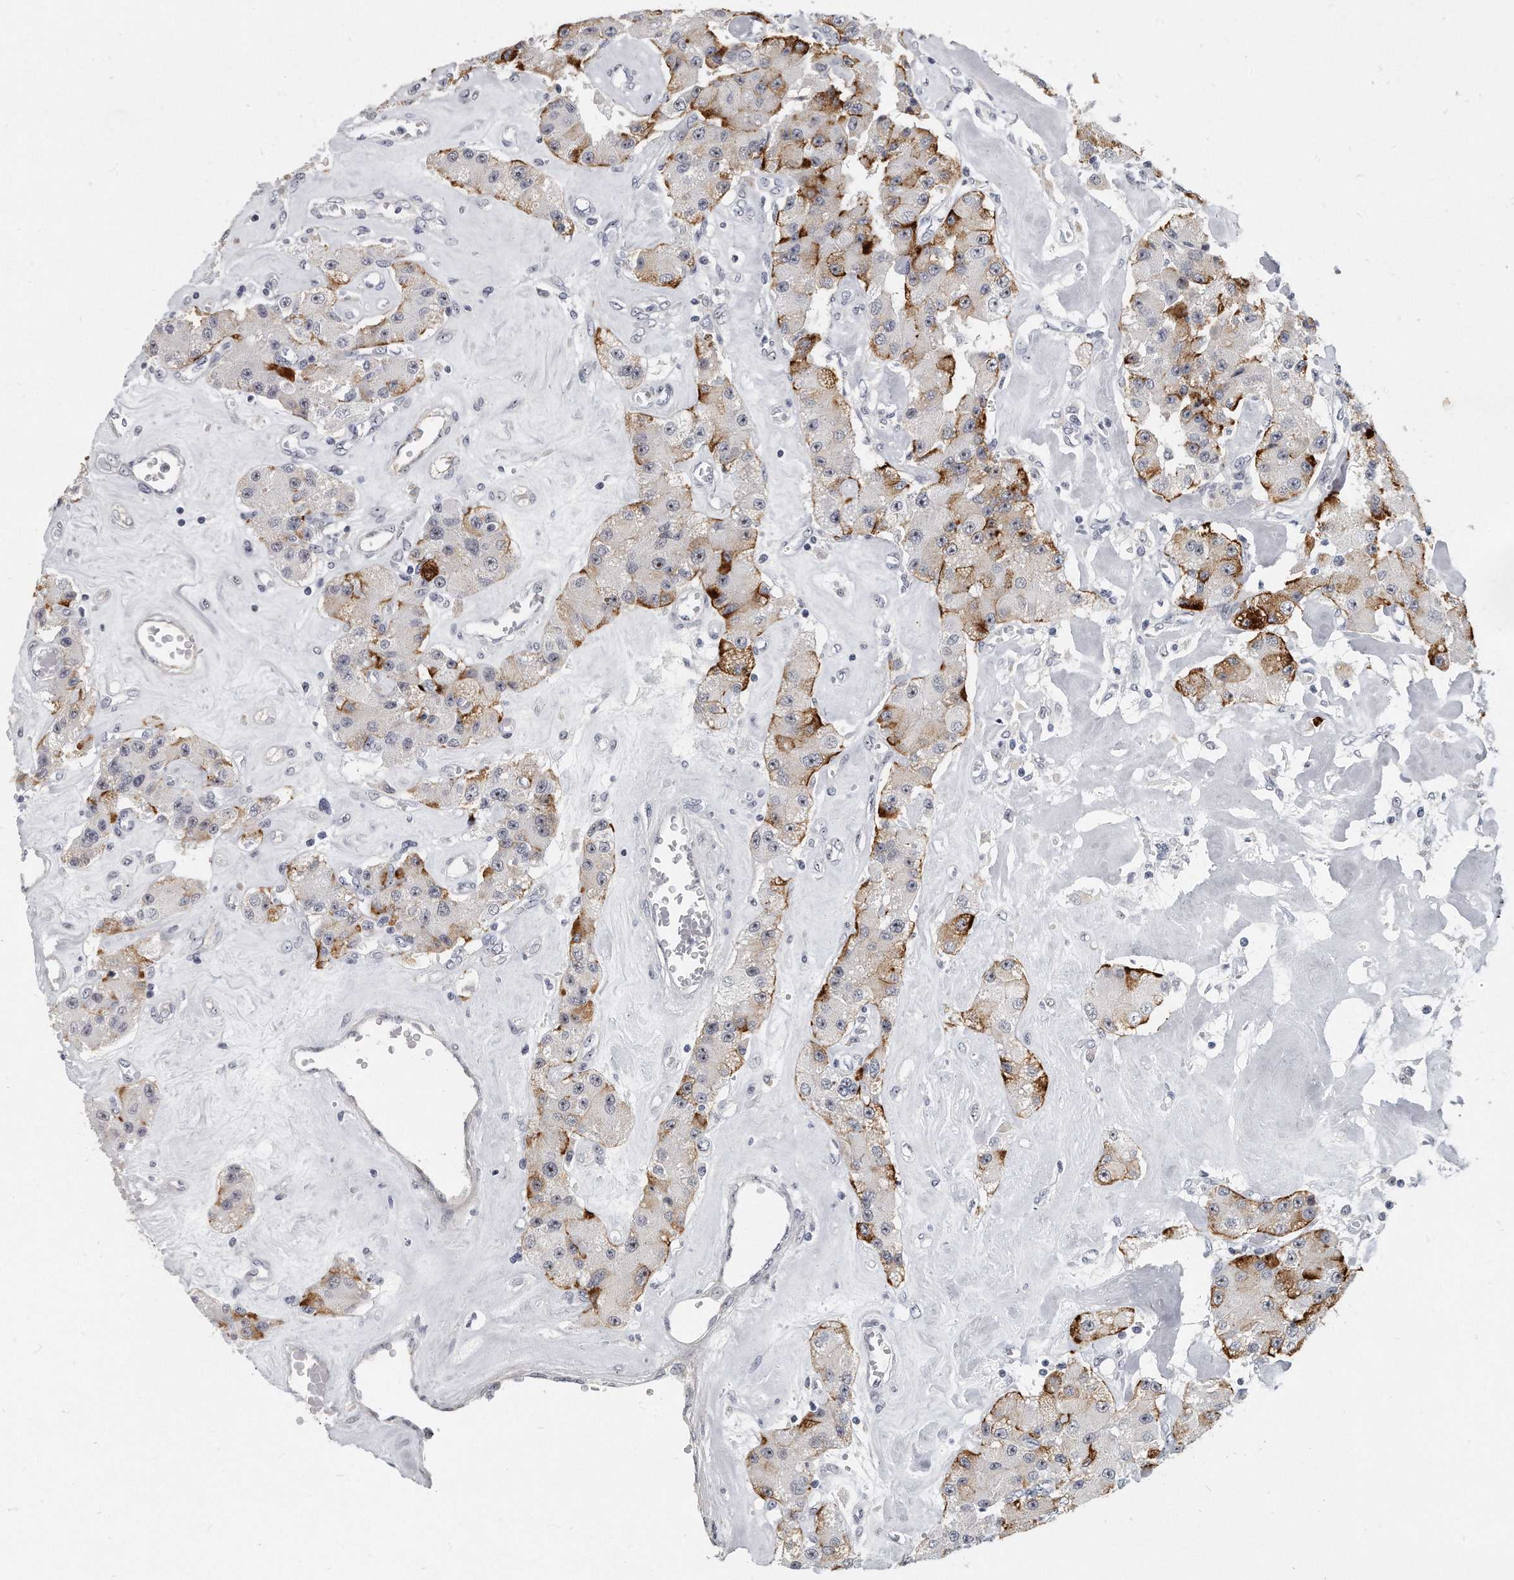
{"staining": {"intensity": "strong", "quantity": "<25%", "location": "cytoplasmic/membranous"}, "tissue": "carcinoid", "cell_type": "Tumor cells", "image_type": "cancer", "snomed": [{"axis": "morphology", "description": "Carcinoid, malignant, NOS"}, {"axis": "topography", "description": "Pancreas"}], "caption": "Carcinoid stained with a brown dye shows strong cytoplasmic/membranous positive expression in approximately <25% of tumor cells.", "gene": "TFCP2L1", "patient": {"sex": "male", "age": 41}}